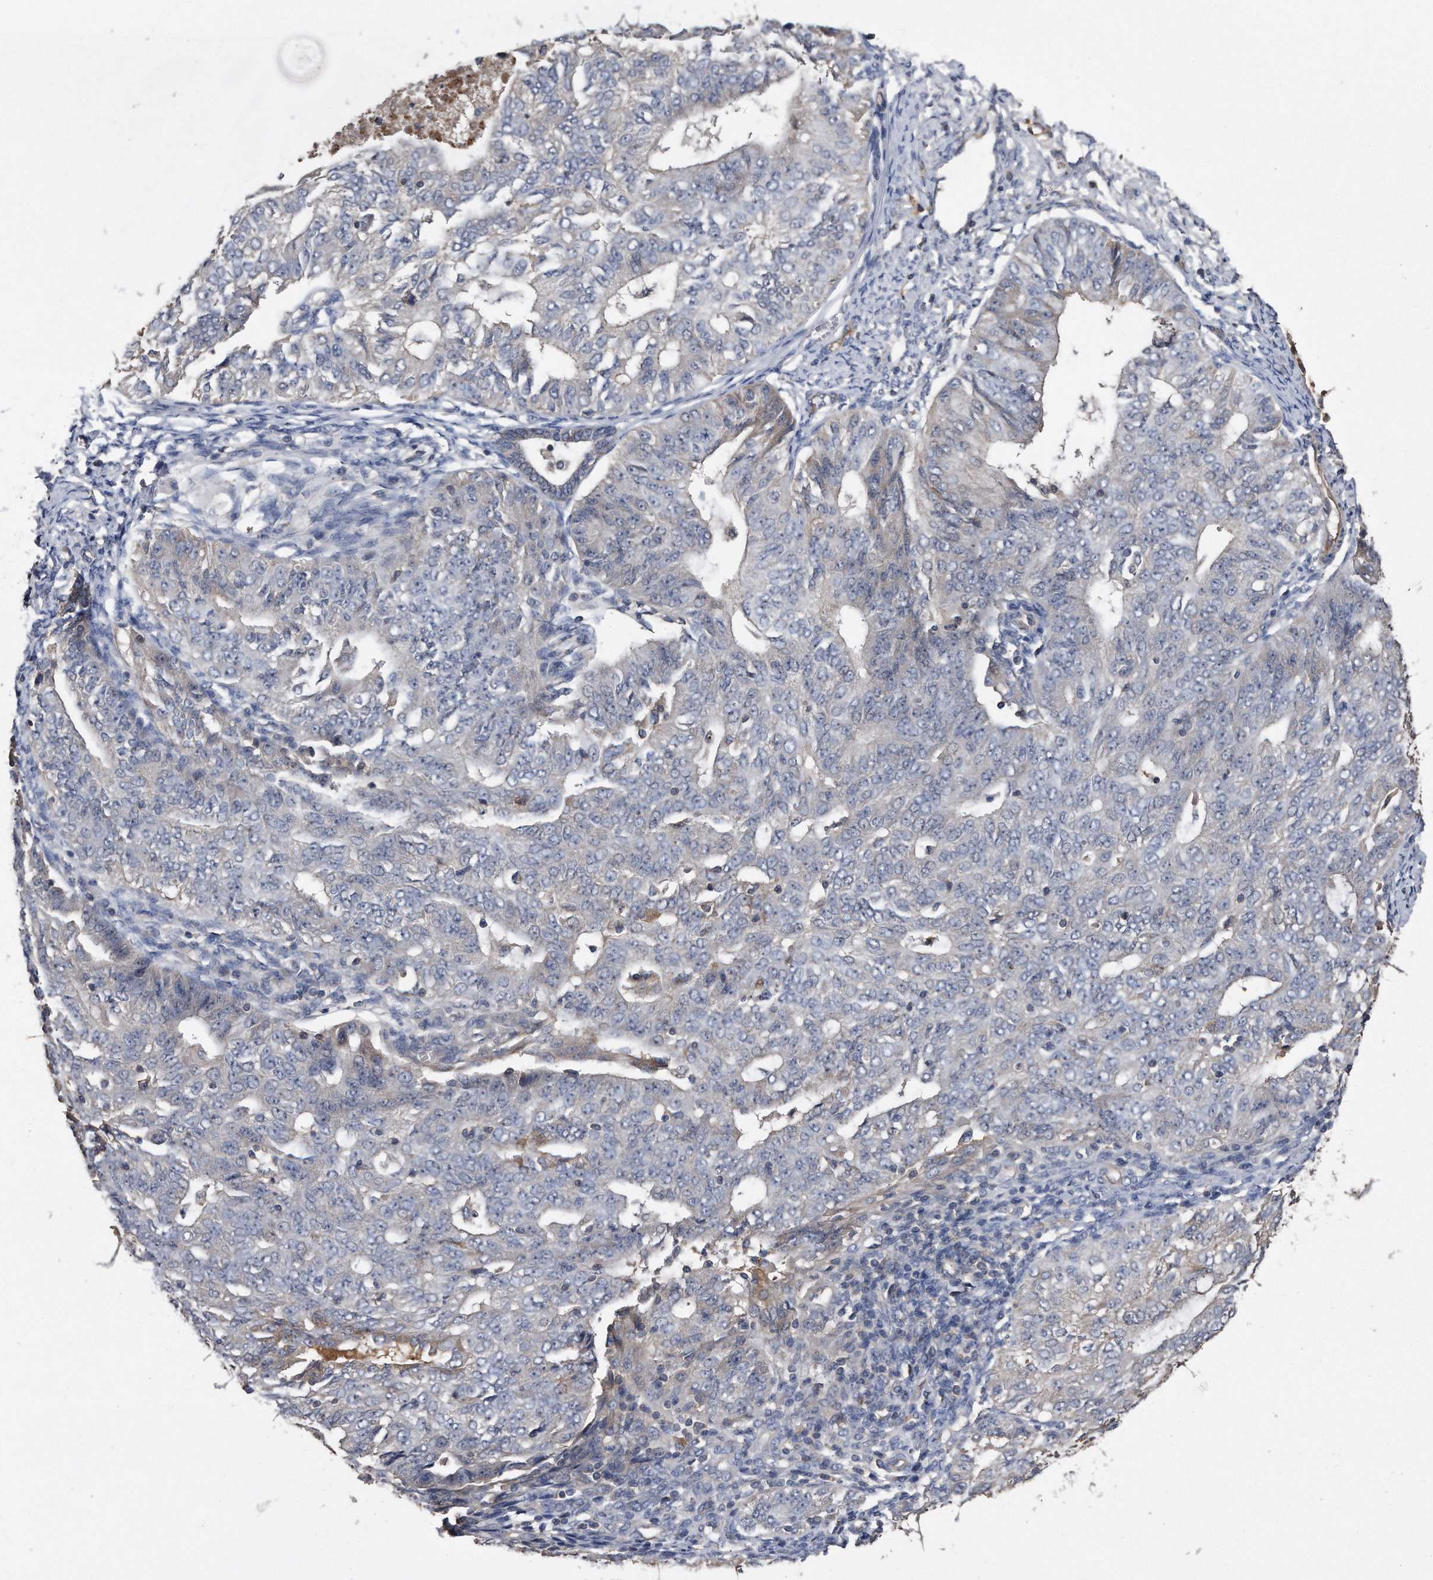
{"staining": {"intensity": "weak", "quantity": "<25%", "location": "cytoplasmic/membranous"}, "tissue": "endometrial cancer", "cell_type": "Tumor cells", "image_type": "cancer", "snomed": [{"axis": "morphology", "description": "Adenocarcinoma, NOS"}, {"axis": "topography", "description": "Endometrium"}], "caption": "The image shows no staining of tumor cells in endometrial cancer. The staining was performed using DAB (3,3'-diaminobenzidine) to visualize the protein expression in brown, while the nuclei were stained in blue with hematoxylin (Magnification: 20x).", "gene": "KCND3", "patient": {"sex": "female", "age": 32}}